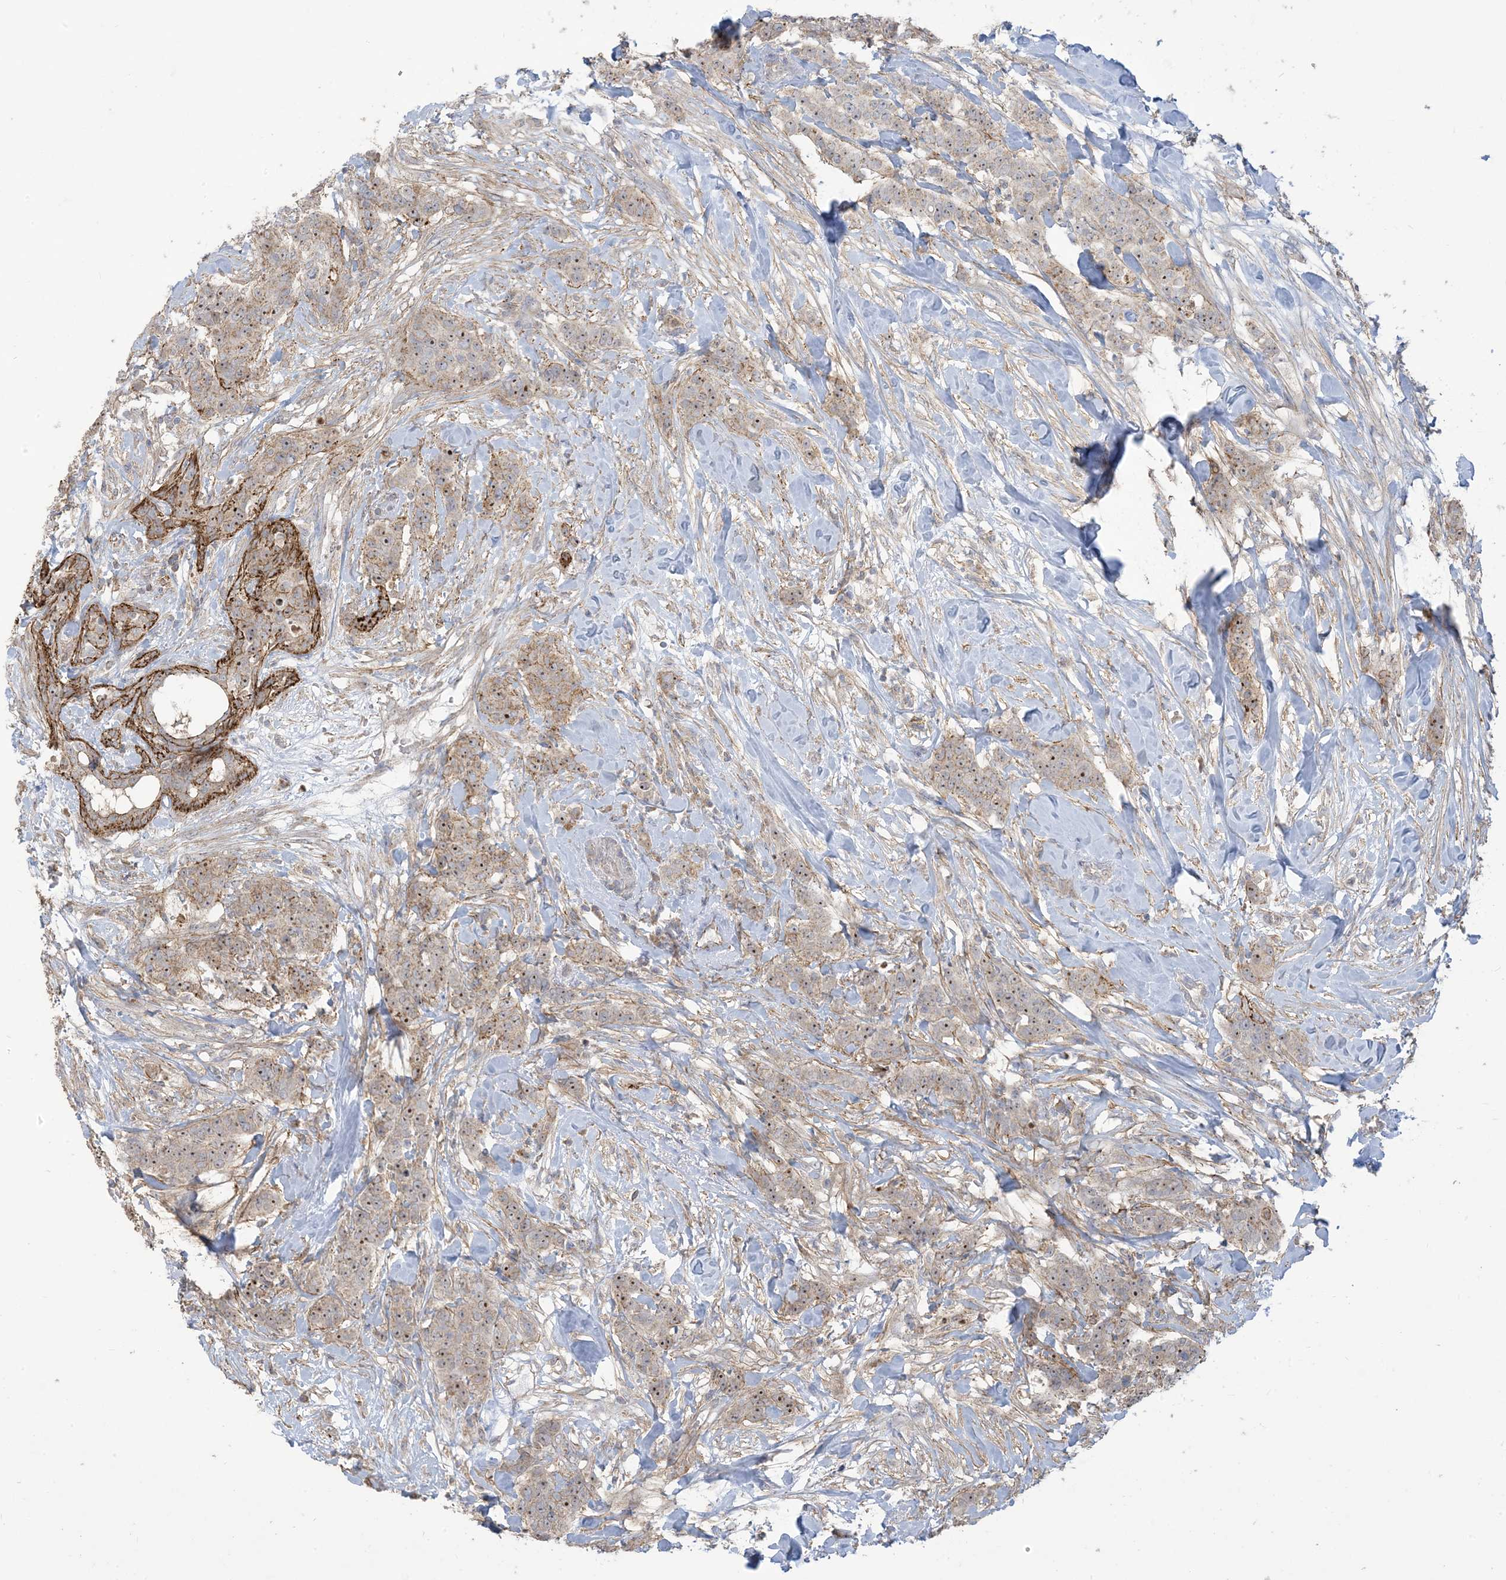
{"staining": {"intensity": "moderate", "quantity": ">75%", "location": "nuclear"}, "tissue": "breast cancer", "cell_type": "Tumor cells", "image_type": "cancer", "snomed": [{"axis": "morphology", "description": "Duct carcinoma"}, {"axis": "topography", "description": "Breast"}], "caption": "Brown immunohistochemical staining in human breast cancer displays moderate nuclear positivity in approximately >75% of tumor cells.", "gene": "KLHL18", "patient": {"sex": "female", "age": 40}}